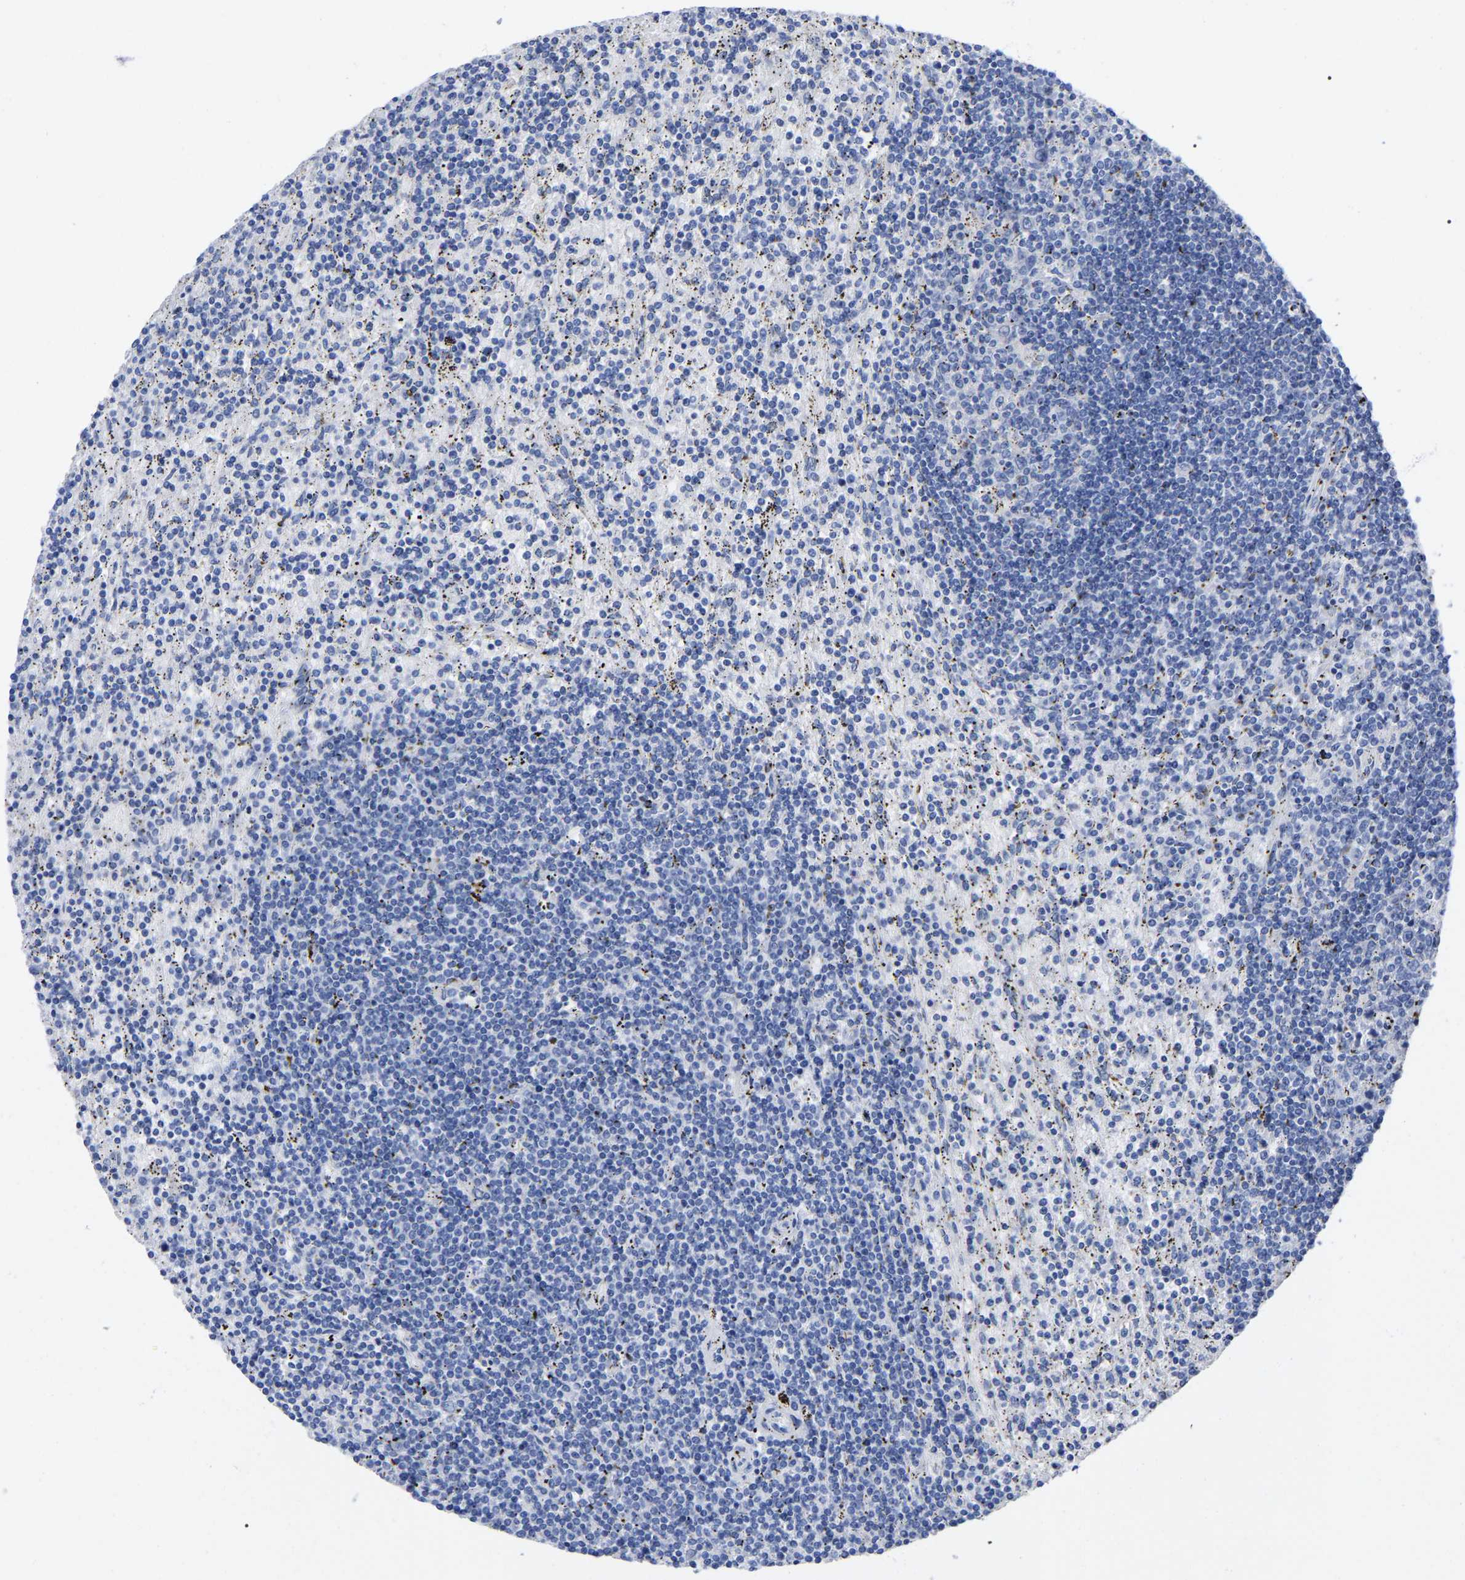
{"staining": {"intensity": "negative", "quantity": "none", "location": "none"}, "tissue": "lymphoma", "cell_type": "Tumor cells", "image_type": "cancer", "snomed": [{"axis": "morphology", "description": "Malignant lymphoma, non-Hodgkin's type, Low grade"}, {"axis": "topography", "description": "Spleen"}], "caption": "Tumor cells show no significant expression in lymphoma.", "gene": "HAPLN1", "patient": {"sex": "male", "age": 76}}